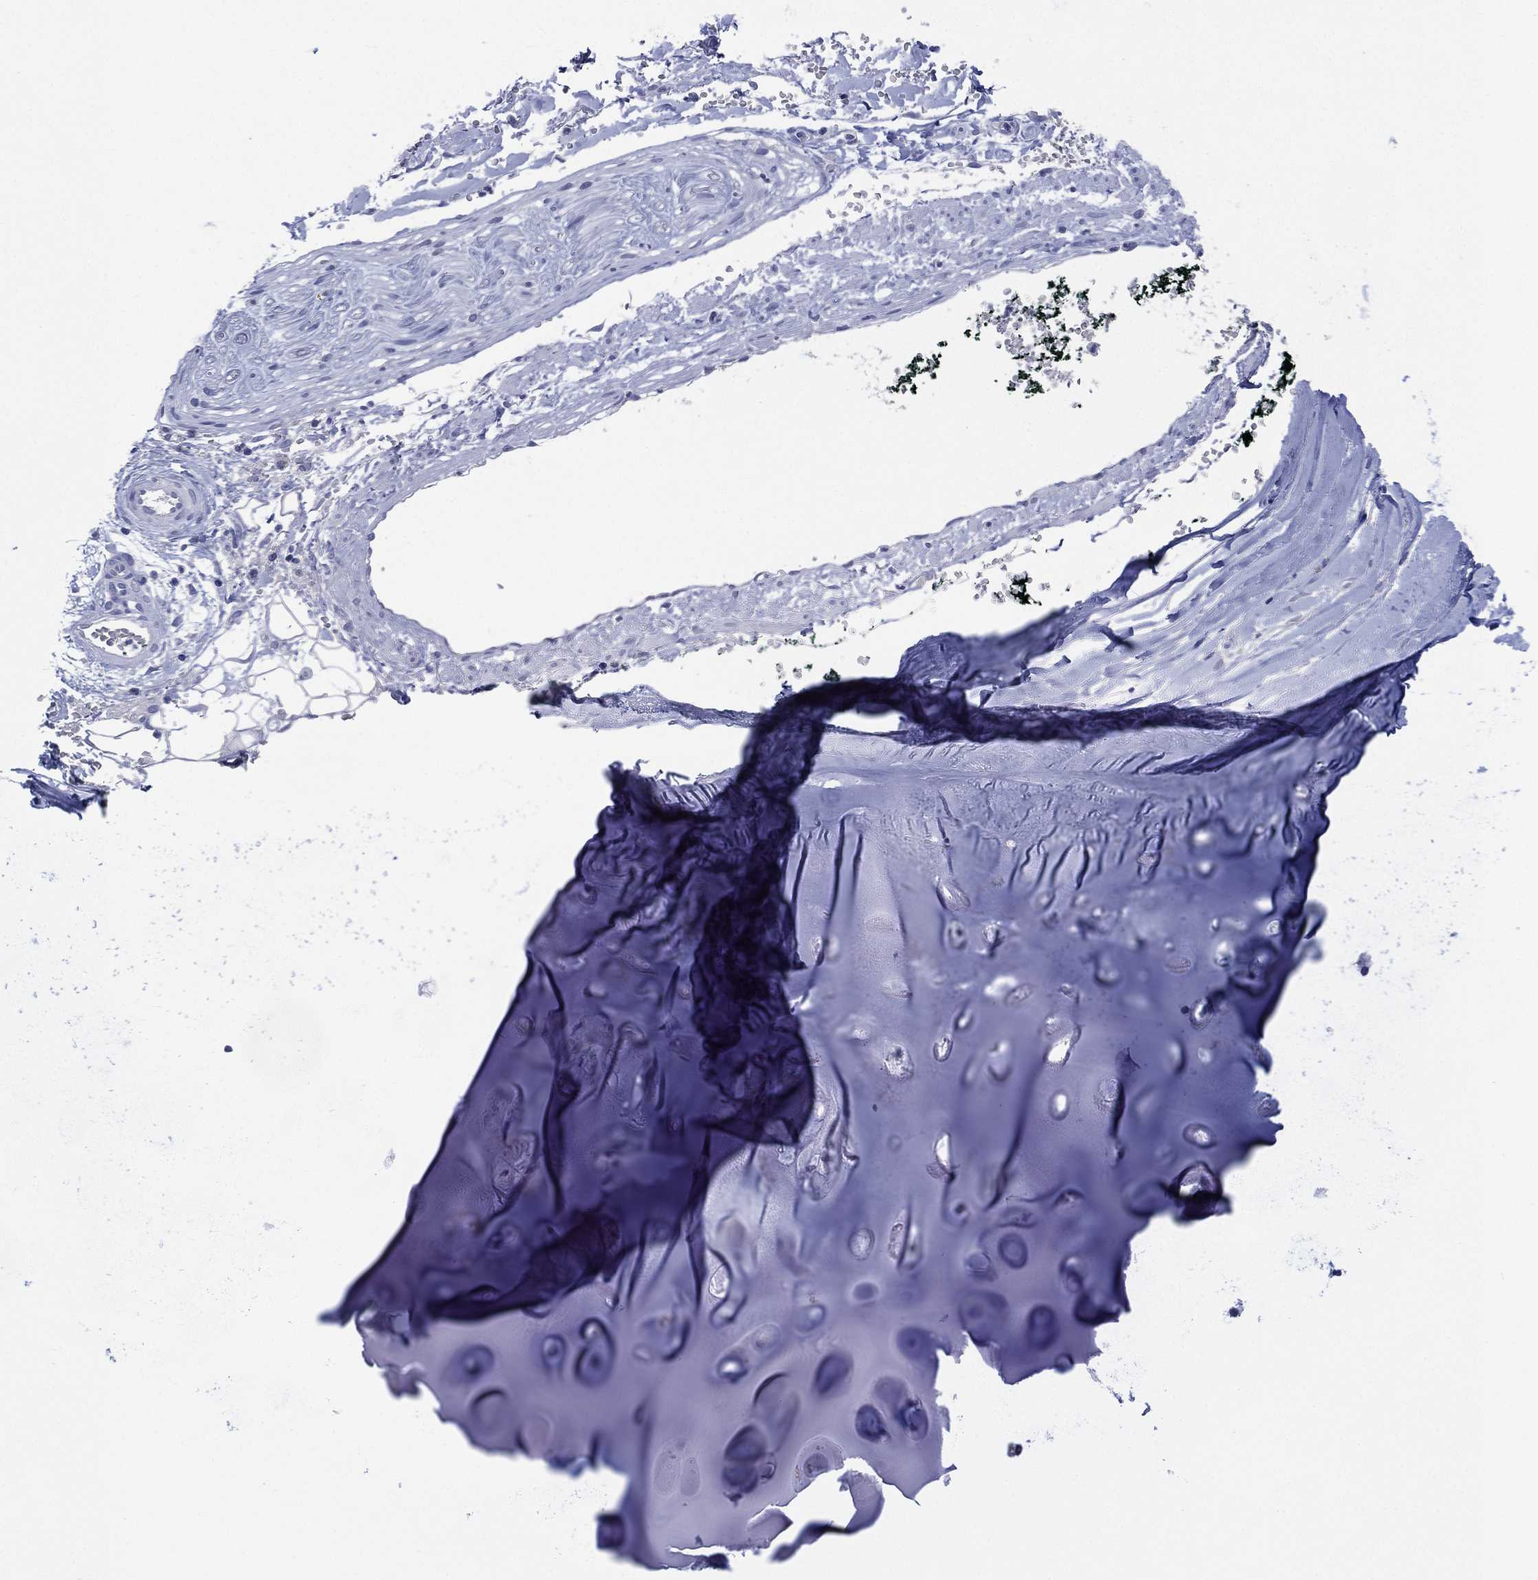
{"staining": {"intensity": "negative", "quantity": "none", "location": "none"}, "tissue": "adipose tissue", "cell_type": "Adipocytes", "image_type": "normal", "snomed": [{"axis": "morphology", "description": "Normal tissue, NOS"}, {"axis": "topography", "description": "Cartilage tissue"}], "caption": "An IHC histopathology image of normal adipose tissue is shown. There is no staining in adipocytes of adipose tissue. (Stains: DAB immunohistochemistry with hematoxylin counter stain, Microscopy: brightfield microscopy at high magnification).", "gene": "KRT35", "patient": {"sex": "male", "age": 81}}